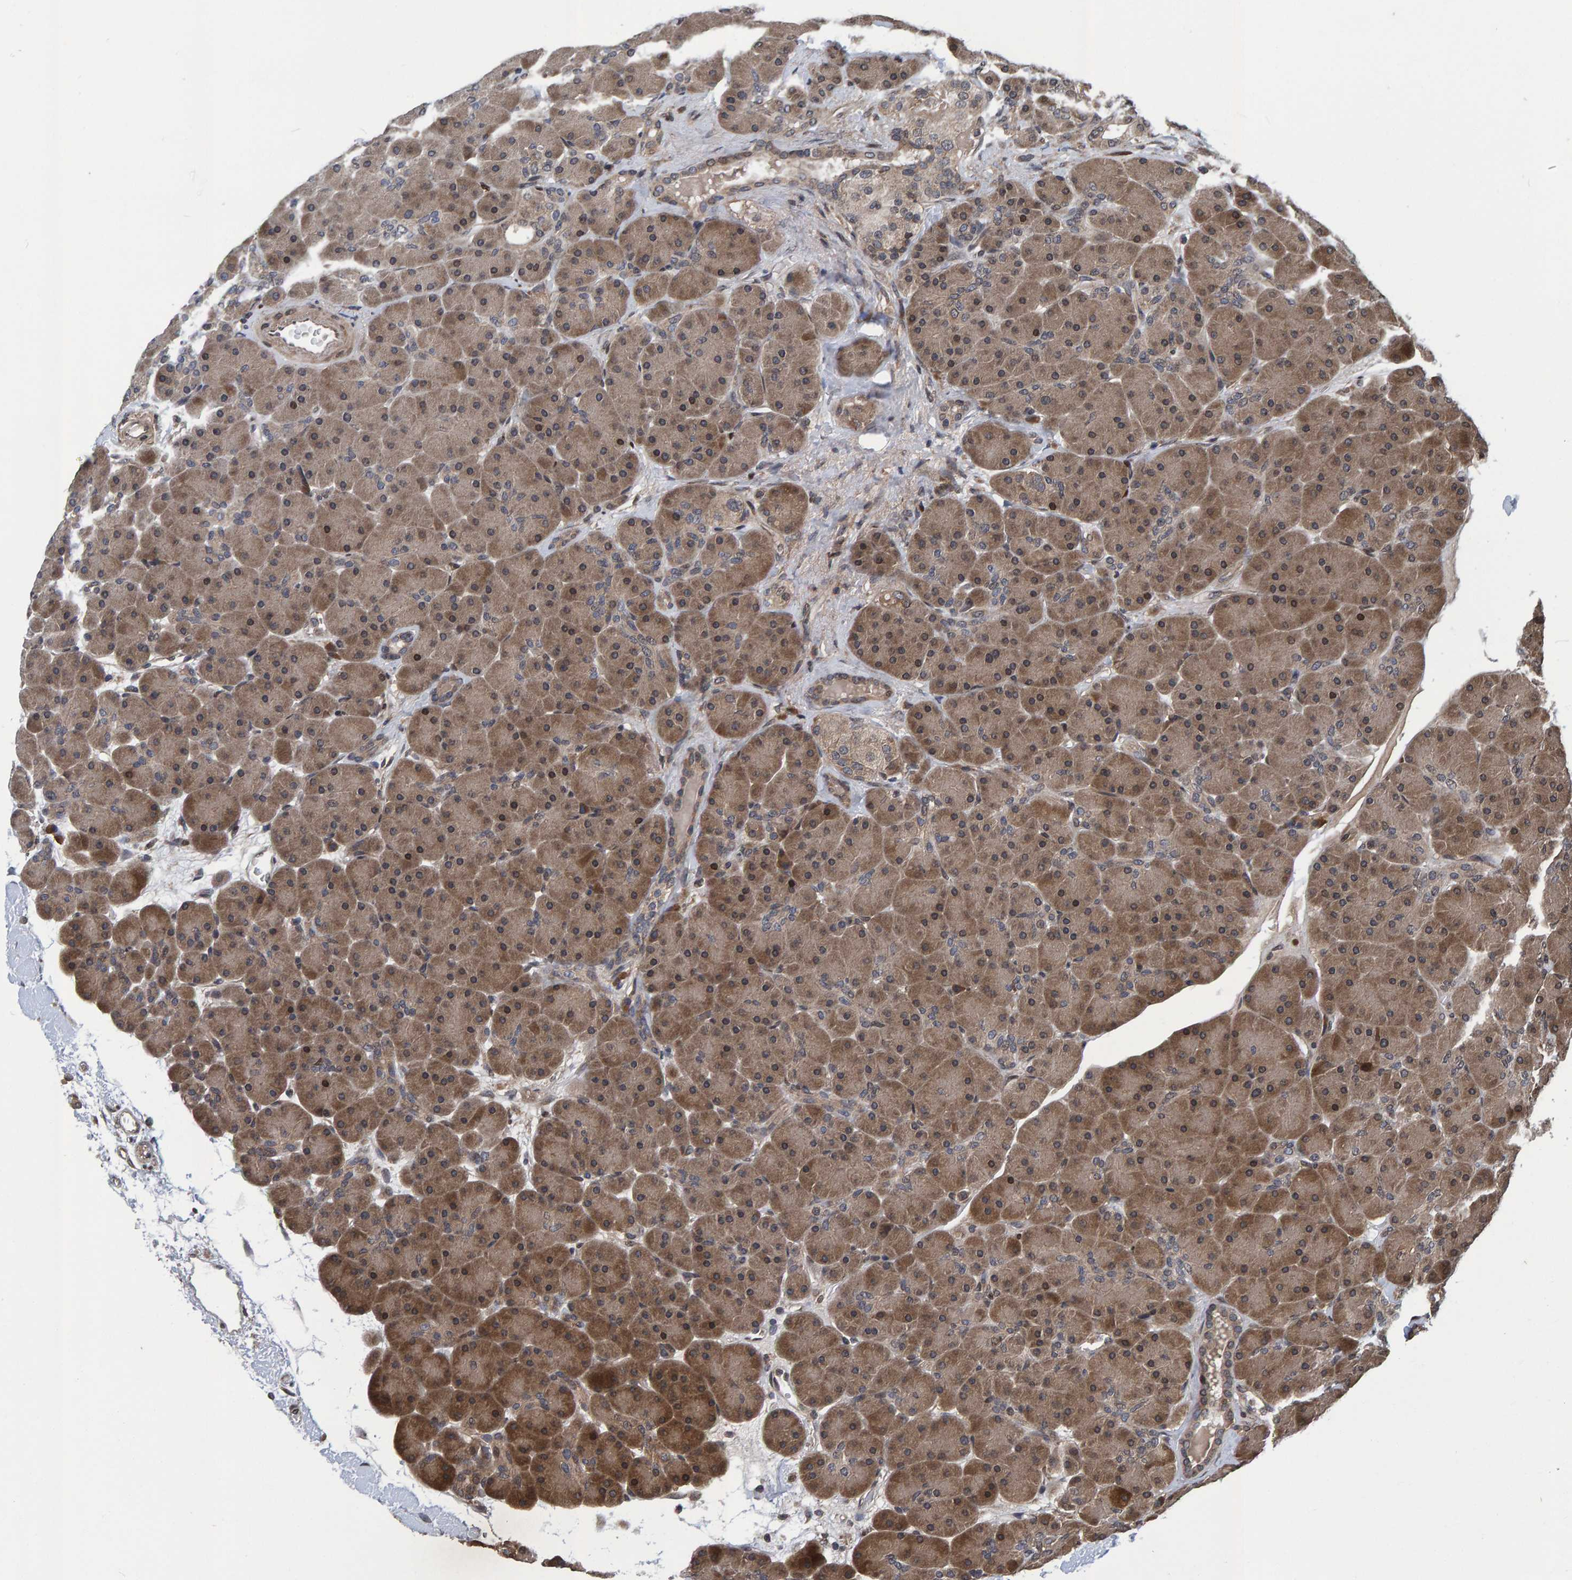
{"staining": {"intensity": "moderate", "quantity": ">75%", "location": "cytoplasmic/membranous,nuclear"}, "tissue": "pancreas", "cell_type": "Exocrine glandular cells", "image_type": "normal", "snomed": [{"axis": "morphology", "description": "Normal tissue, NOS"}, {"axis": "topography", "description": "Pancreas"}], "caption": "About >75% of exocrine glandular cells in normal pancreas show moderate cytoplasmic/membranous,nuclear protein staining as visualized by brown immunohistochemical staining.", "gene": "GAB2", "patient": {"sex": "male", "age": 66}}